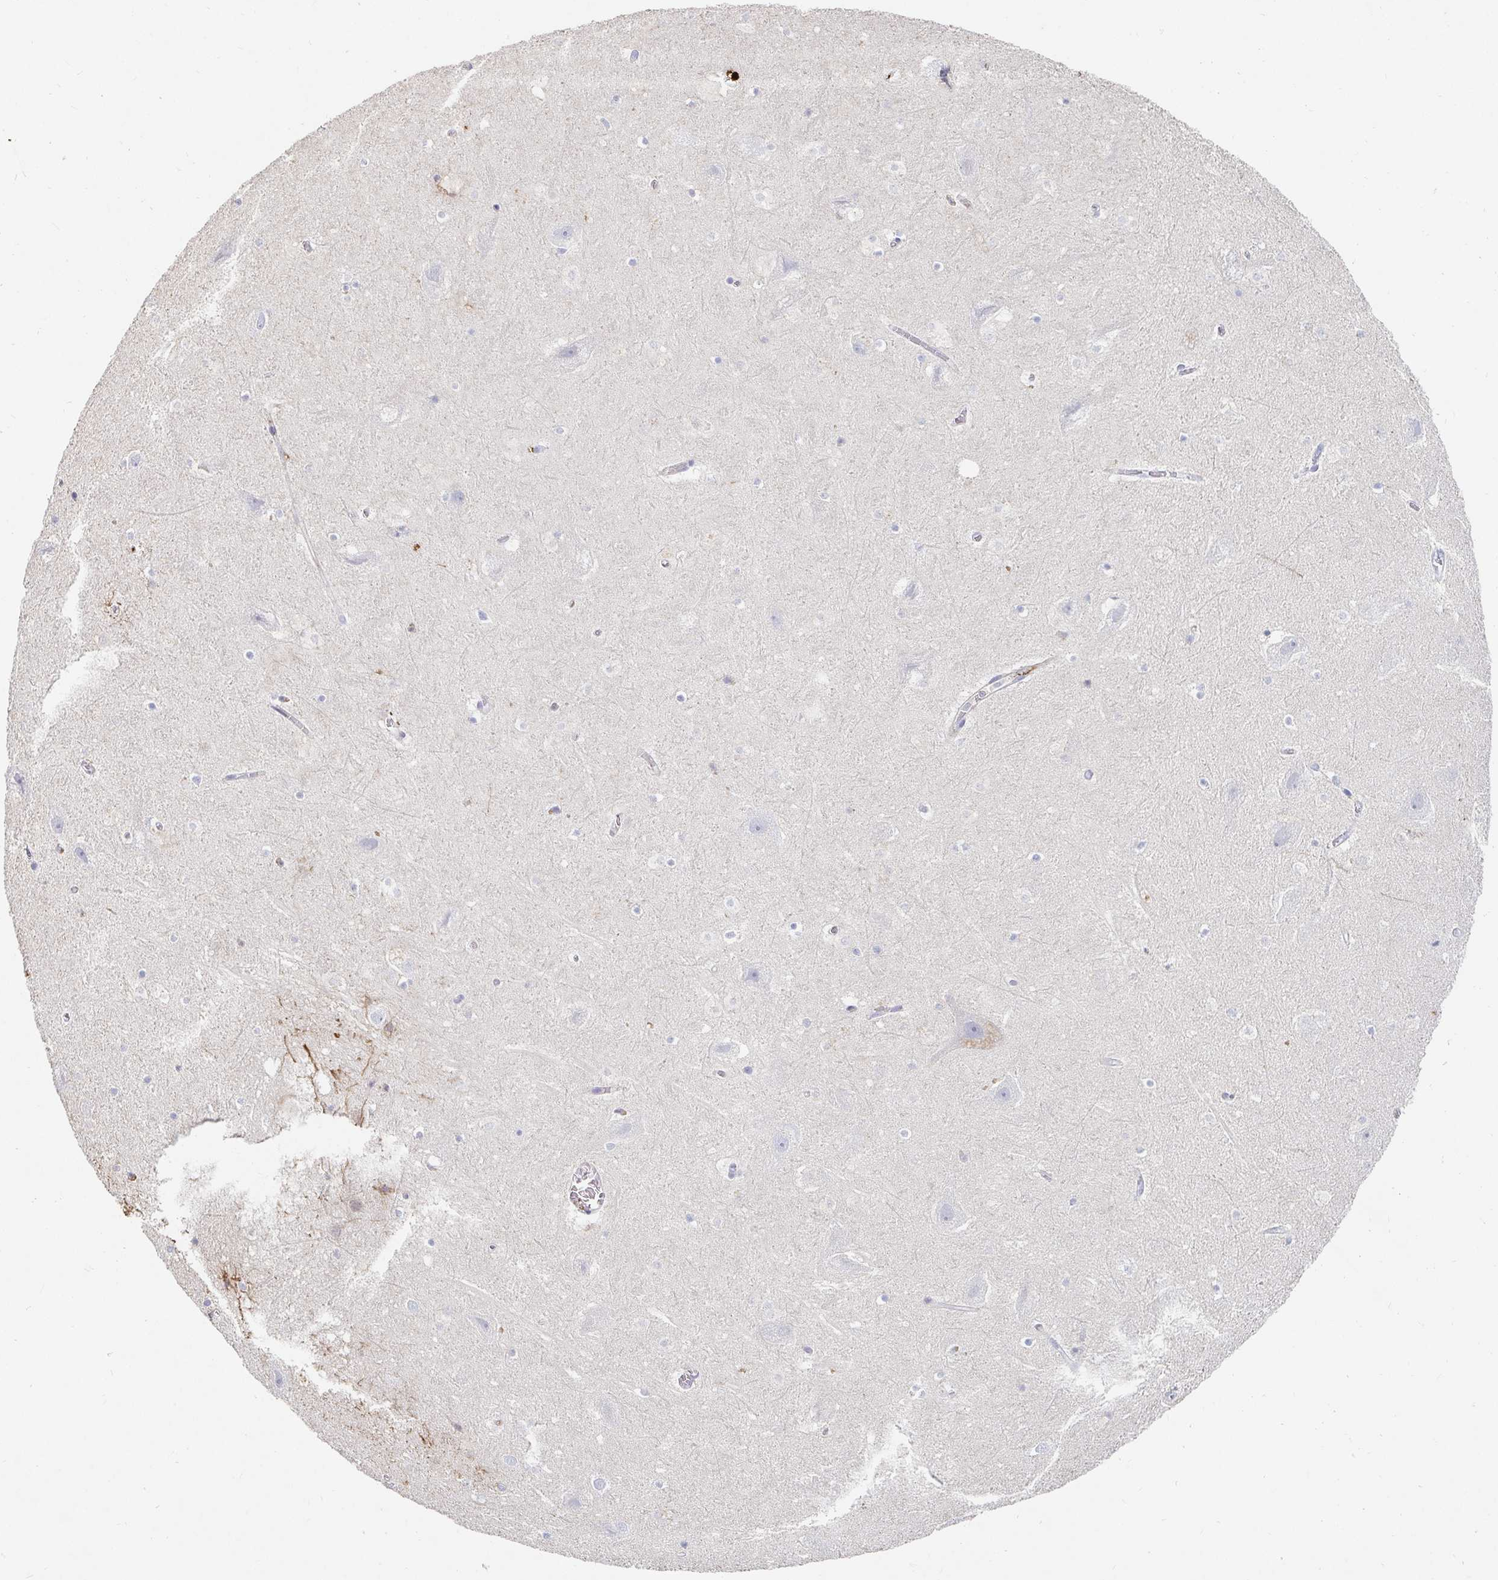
{"staining": {"intensity": "negative", "quantity": "none", "location": "none"}, "tissue": "hippocampus", "cell_type": "Glial cells", "image_type": "normal", "snomed": [{"axis": "morphology", "description": "Normal tissue, NOS"}, {"axis": "topography", "description": "Hippocampus"}], "caption": "An immunohistochemistry image of unremarkable hippocampus is shown. There is no staining in glial cells of hippocampus.", "gene": "NME9", "patient": {"sex": "female", "age": 42}}